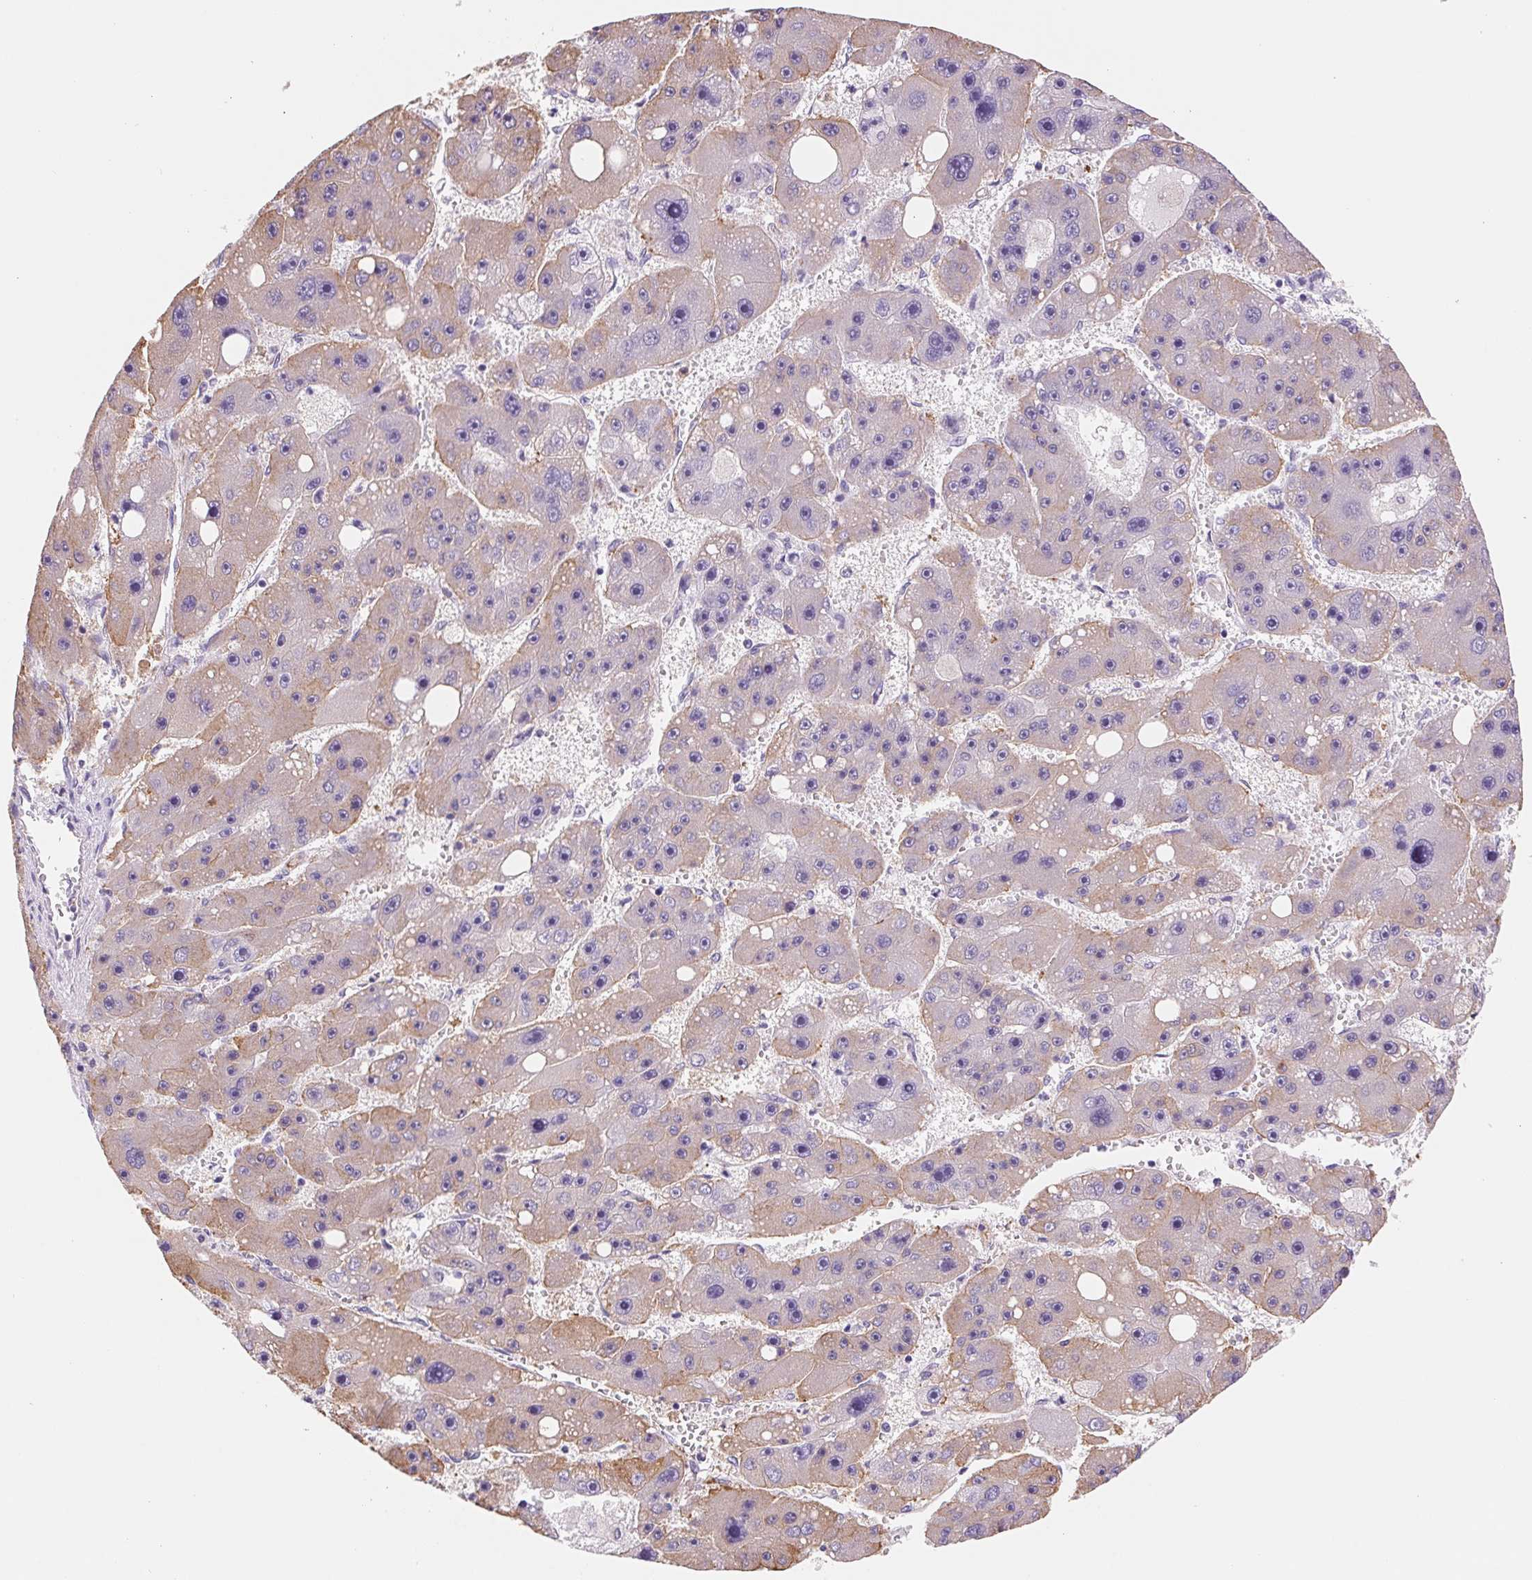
{"staining": {"intensity": "weak", "quantity": "25%-75%", "location": "cytoplasmic/membranous"}, "tissue": "liver cancer", "cell_type": "Tumor cells", "image_type": "cancer", "snomed": [{"axis": "morphology", "description": "Carcinoma, Hepatocellular, NOS"}, {"axis": "topography", "description": "Liver"}], "caption": "Hepatocellular carcinoma (liver) stained with a protein marker demonstrates weak staining in tumor cells.", "gene": "ASGR2", "patient": {"sex": "female", "age": 61}}